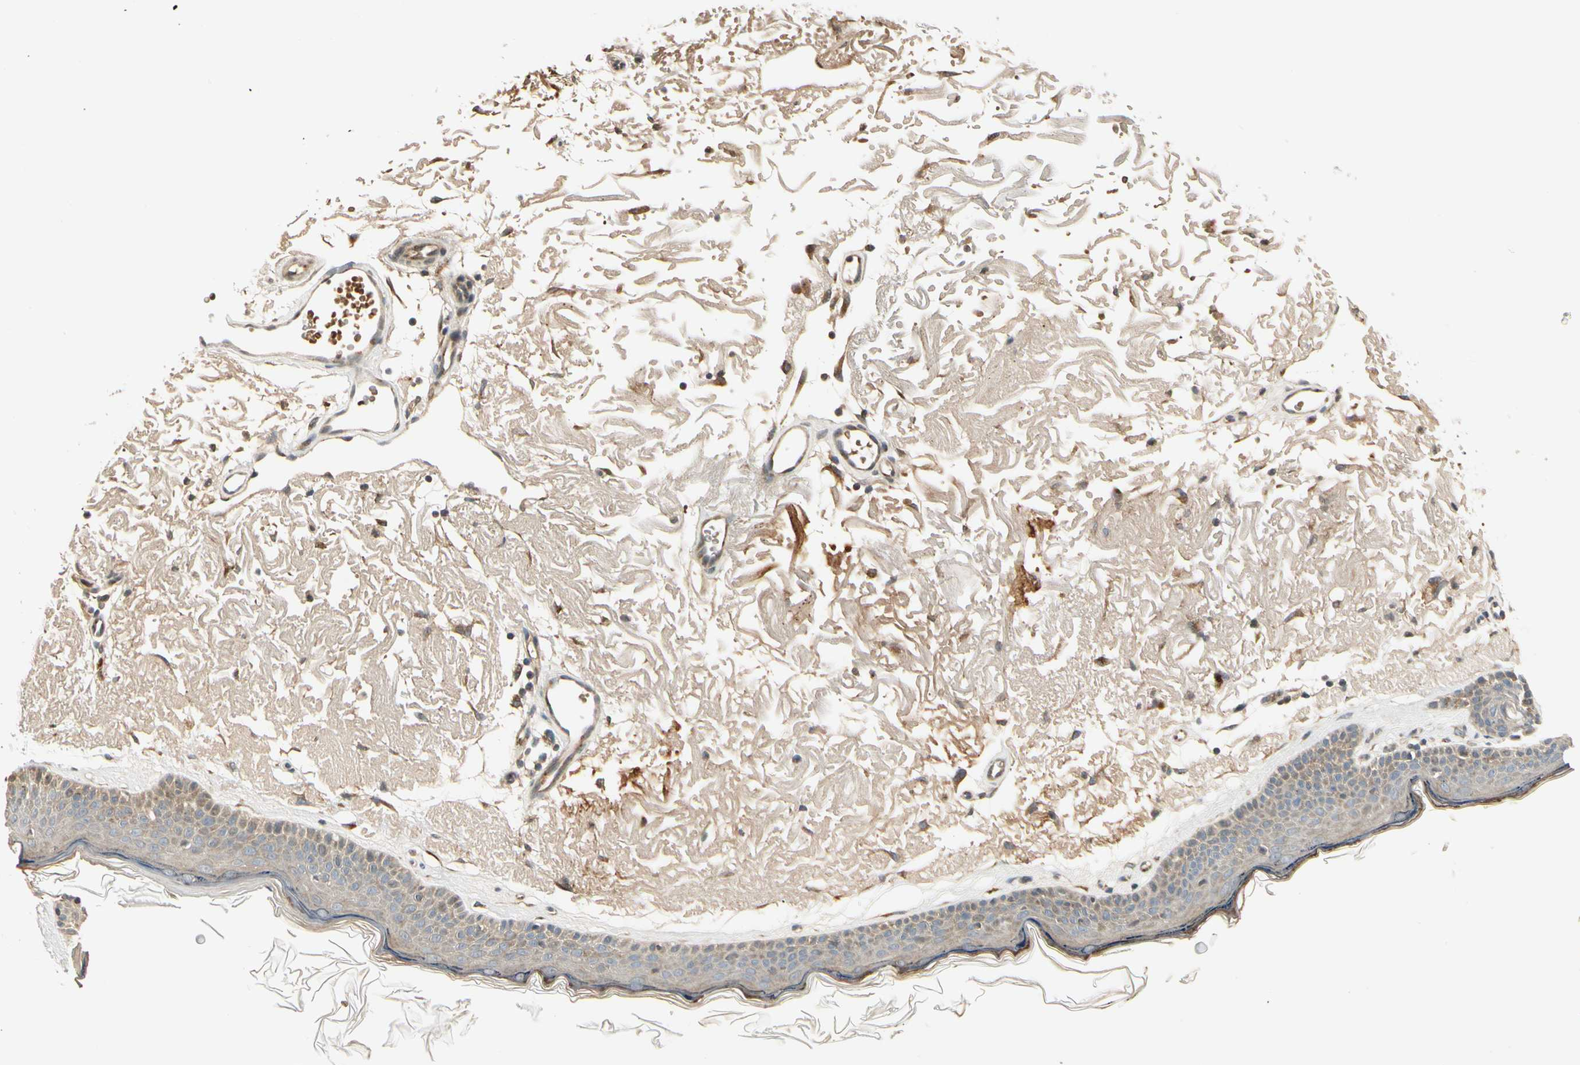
{"staining": {"intensity": "moderate", "quantity": ">75%", "location": "cytoplasmic/membranous"}, "tissue": "skin", "cell_type": "Fibroblasts", "image_type": "normal", "snomed": [{"axis": "morphology", "description": "Normal tissue, NOS"}, {"axis": "topography", "description": "Skin"}], "caption": "Immunohistochemical staining of unremarkable skin displays medium levels of moderate cytoplasmic/membranous expression in approximately >75% of fibroblasts. (Stains: DAB (3,3'-diaminobenzidine) in brown, nuclei in blue, Microscopy: brightfield microscopy at high magnification).", "gene": "MANSC1", "patient": {"sex": "female", "age": 90}}